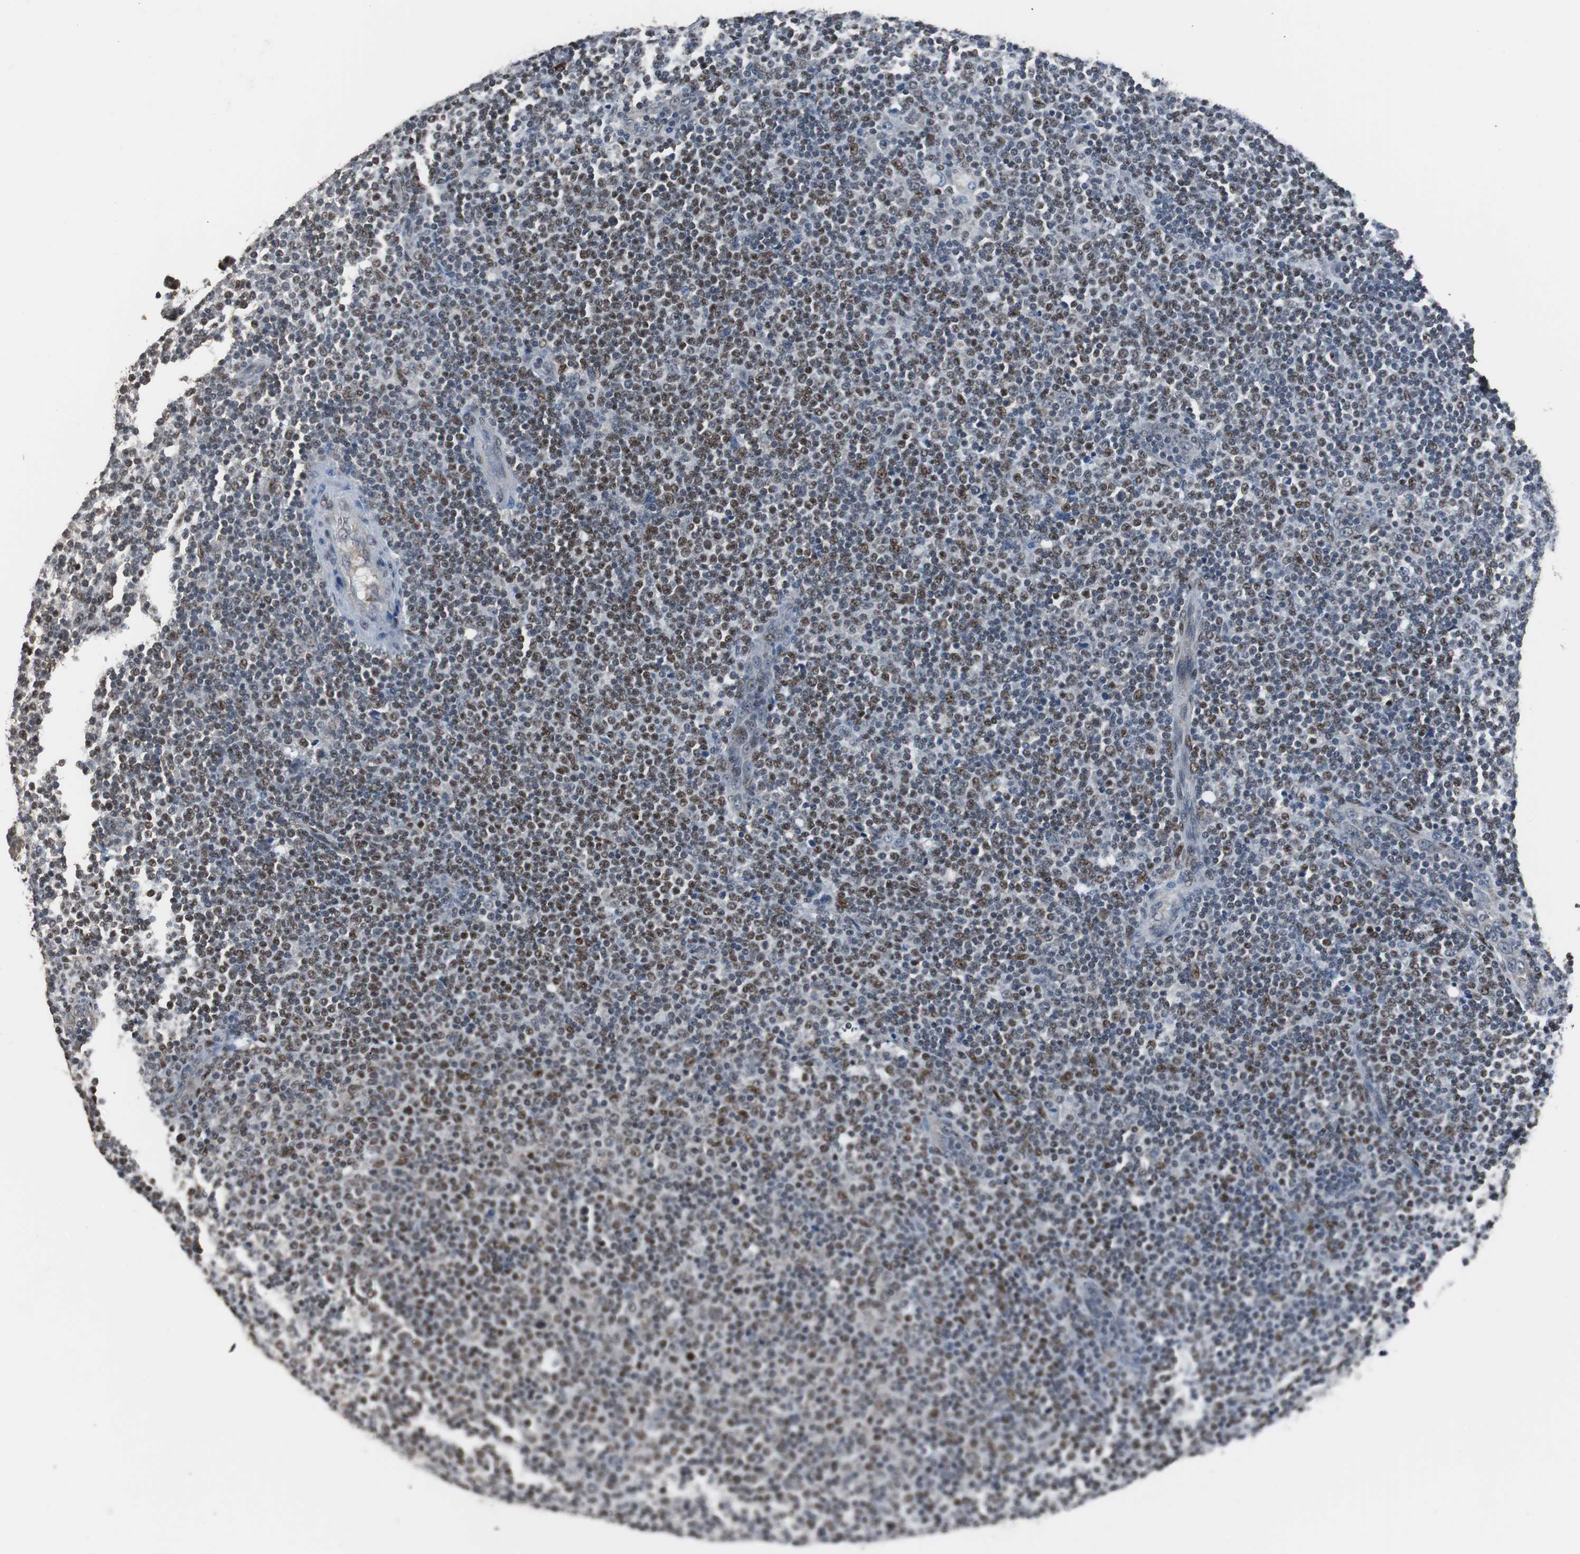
{"staining": {"intensity": "strong", "quantity": "25%-75%", "location": "nuclear"}, "tissue": "lymphoma", "cell_type": "Tumor cells", "image_type": "cancer", "snomed": [{"axis": "morphology", "description": "Malignant lymphoma, non-Hodgkin's type, Low grade"}, {"axis": "topography", "description": "Lymph node"}], "caption": "Immunohistochemical staining of human malignant lymphoma, non-Hodgkin's type (low-grade) demonstrates strong nuclear protein positivity in approximately 25%-75% of tumor cells.", "gene": "ZHX2", "patient": {"sex": "male", "age": 70}}